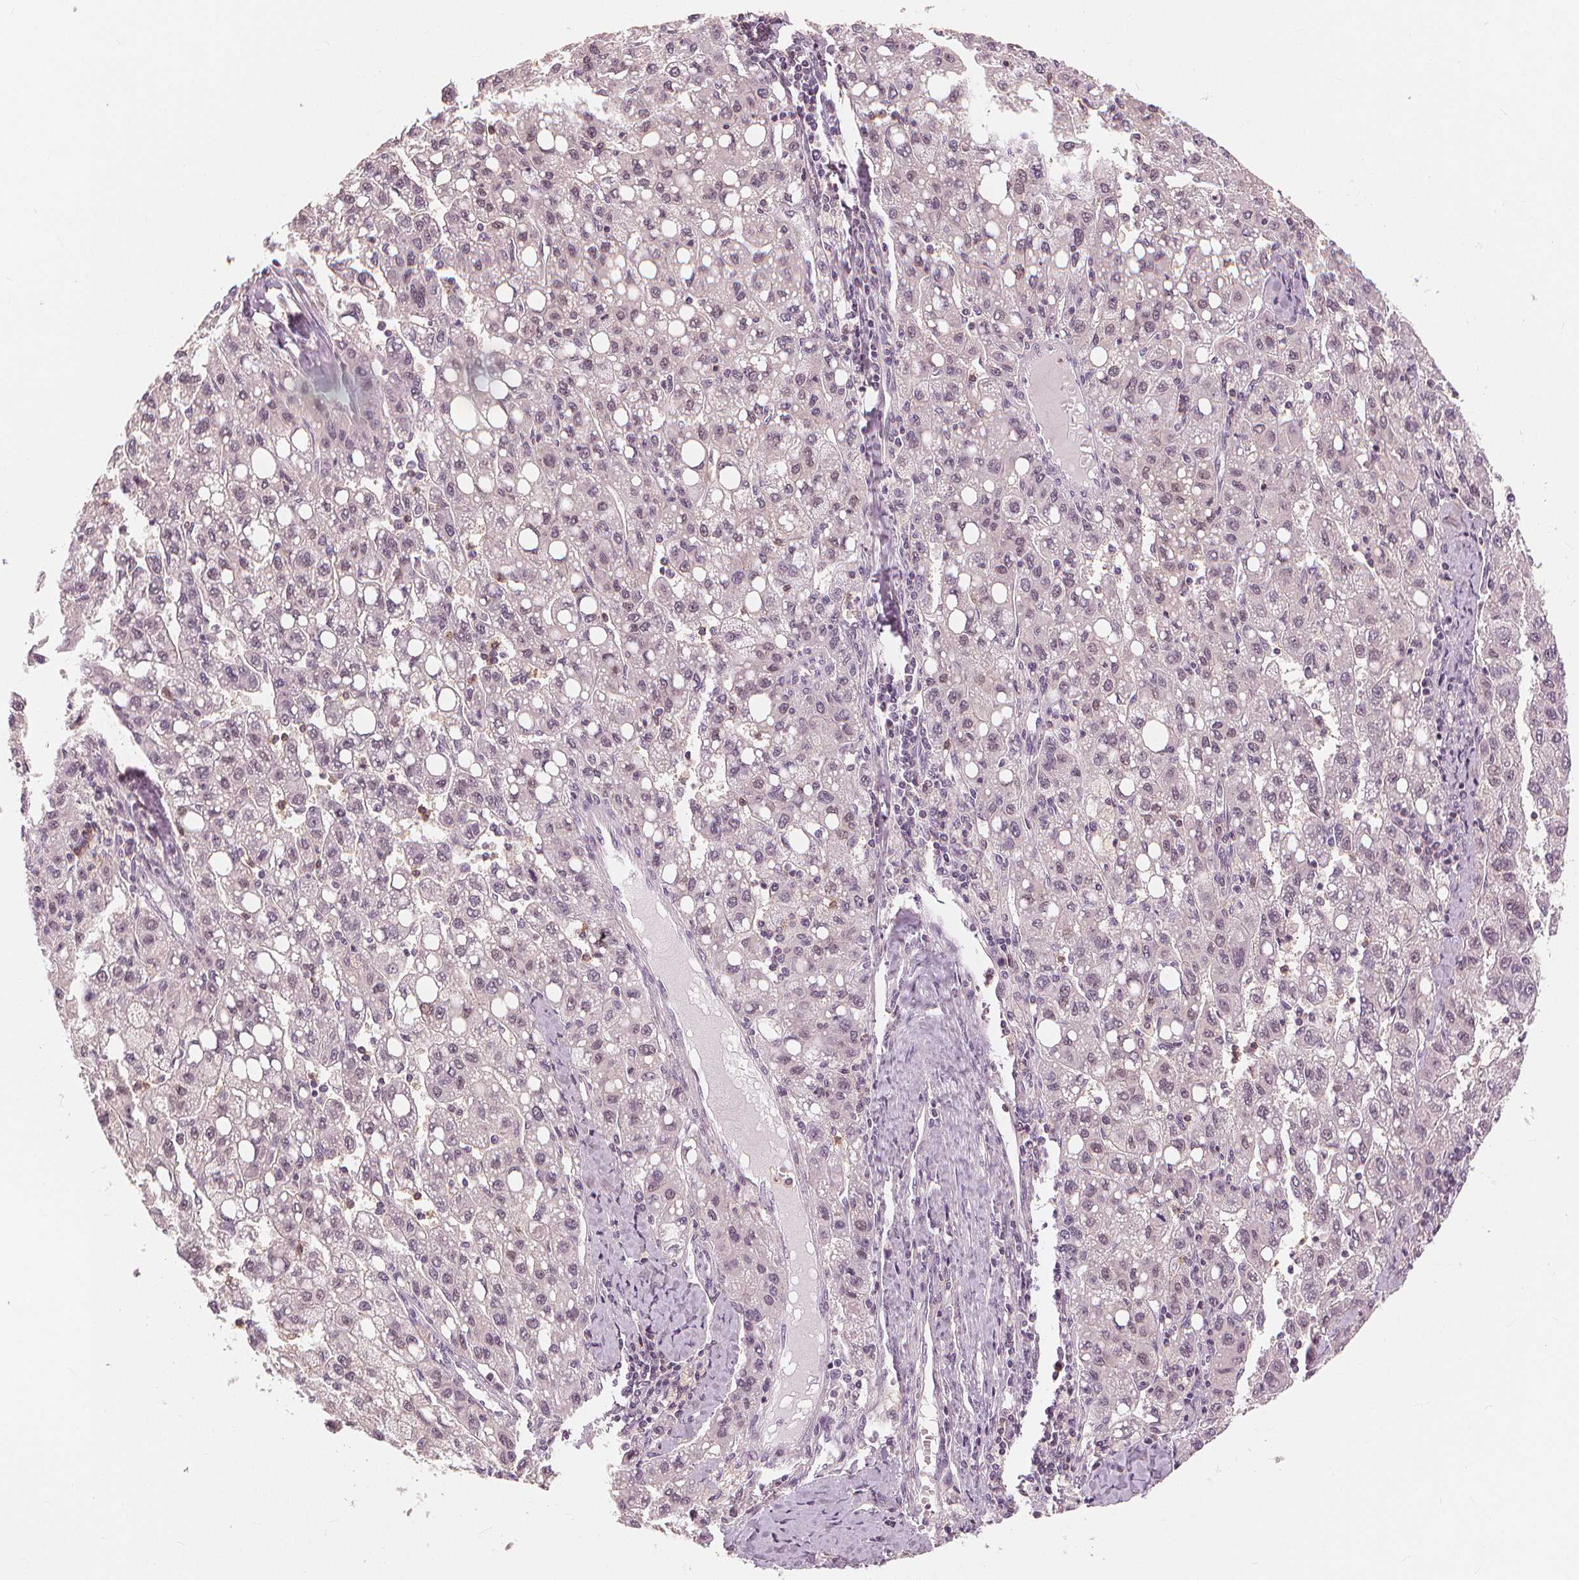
{"staining": {"intensity": "negative", "quantity": "none", "location": "none"}, "tissue": "liver cancer", "cell_type": "Tumor cells", "image_type": "cancer", "snomed": [{"axis": "morphology", "description": "Carcinoma, Hepatocellular, NOS"}, {"axis": "topography", "description": "Liver"}], "caption": "Histopathology image shows no significant protein staining in tumor cells of liver hepatocellular carcinoma.", "gene": "SLC34A1", "patient": {"sex": "female", "age": 82}}